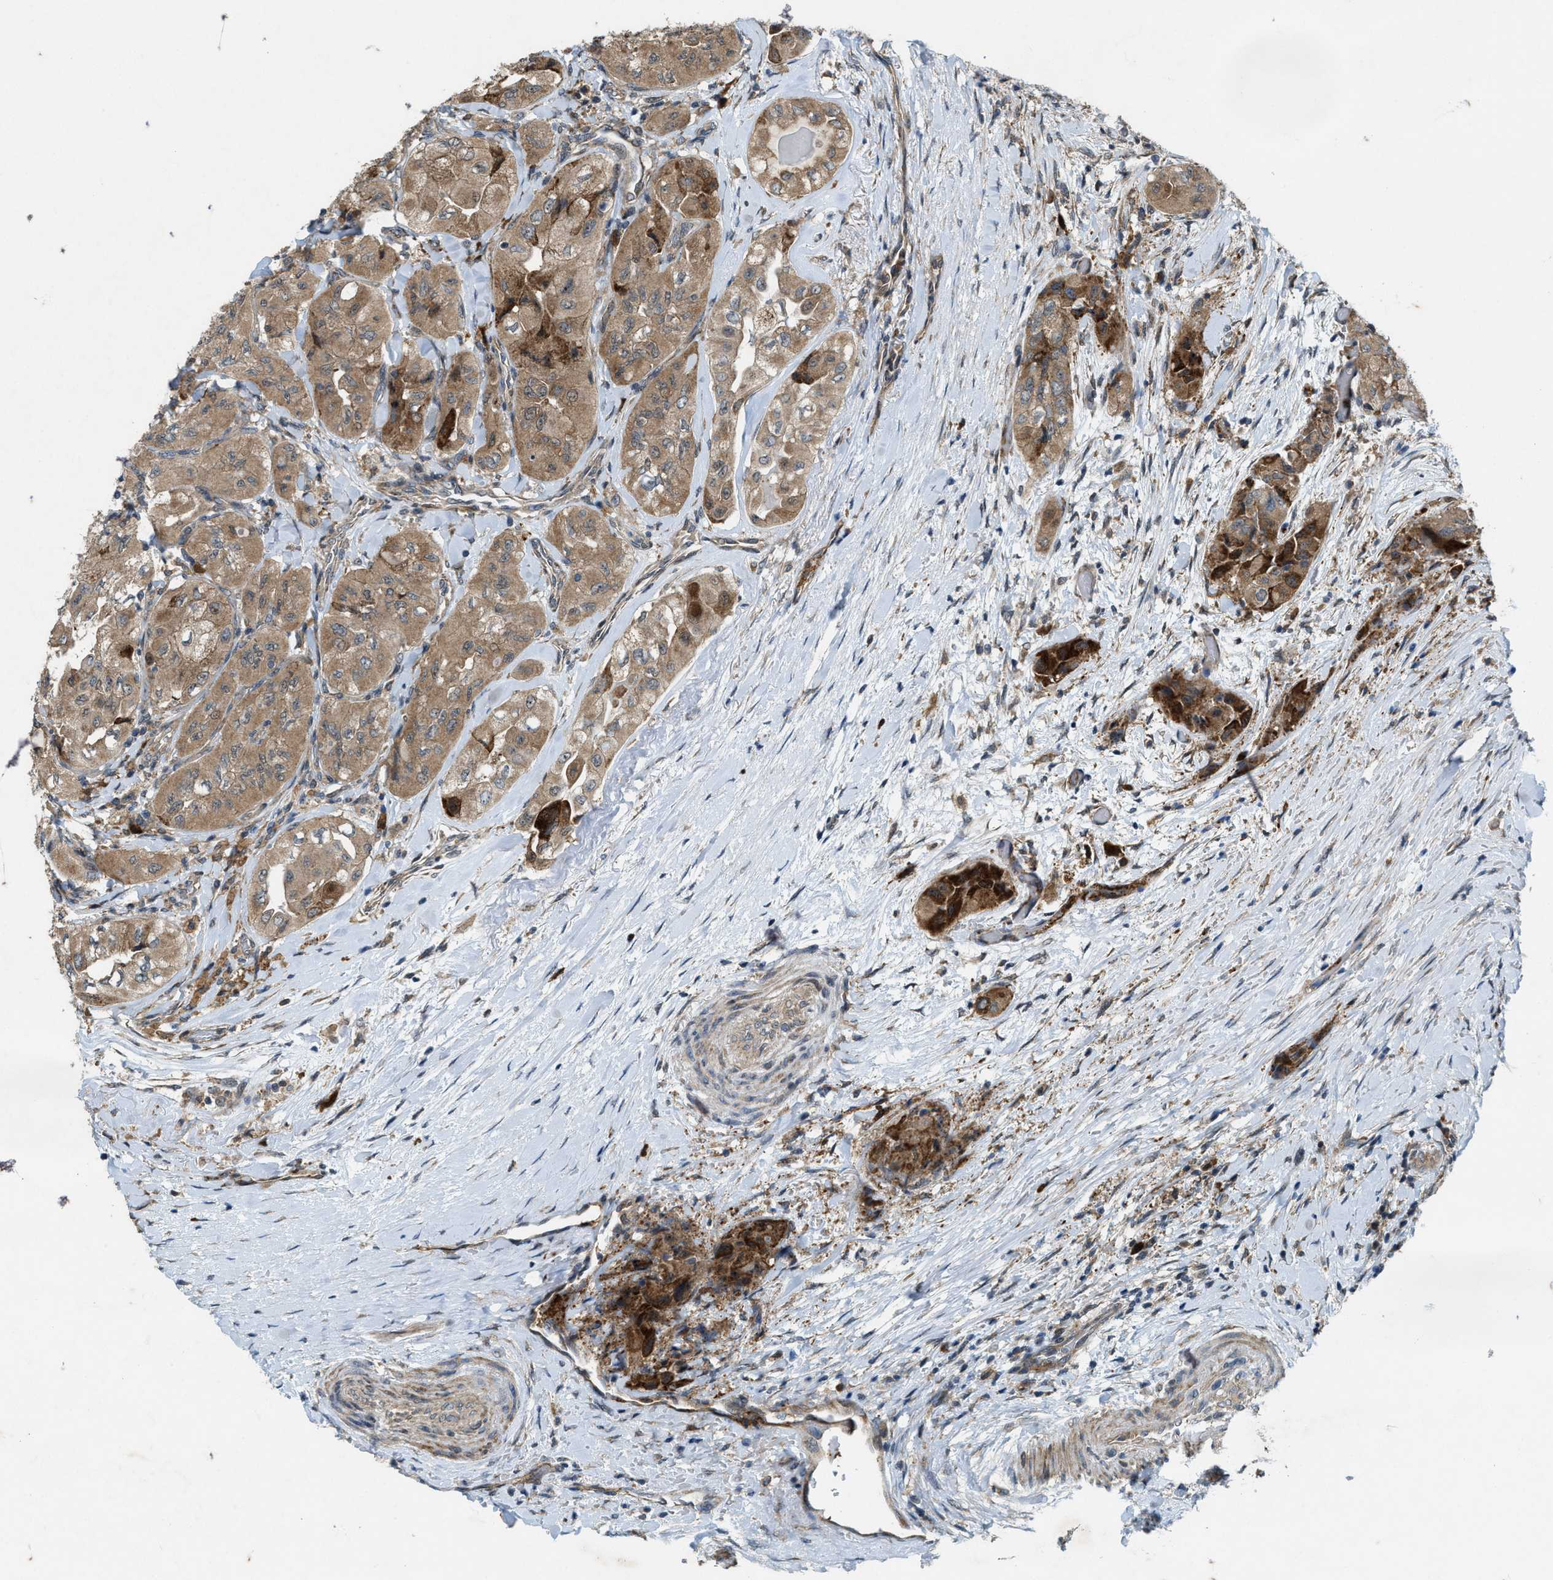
{"staining": {"intensity": "moderate", "quantity": ">75%", "location": "cytoplasmic/membranous"}, "tissue": "thyroid cancer", "cell_type": "Tumor cells", "image_type": "cancer", "snomed": [{"axis": "morphology", "description": "Papillary adenocarcinoma, NOS"}, {"axis": "topography", "description": "Thyroid gland"}], "caption": "Thyroid papillary adenocarcinoma stained for a protein shows moderate cytoplasmic/membranous positivity in tumor cells.", "gene": "LRRC72", "patient": {"sex": "female", "age": 59}}